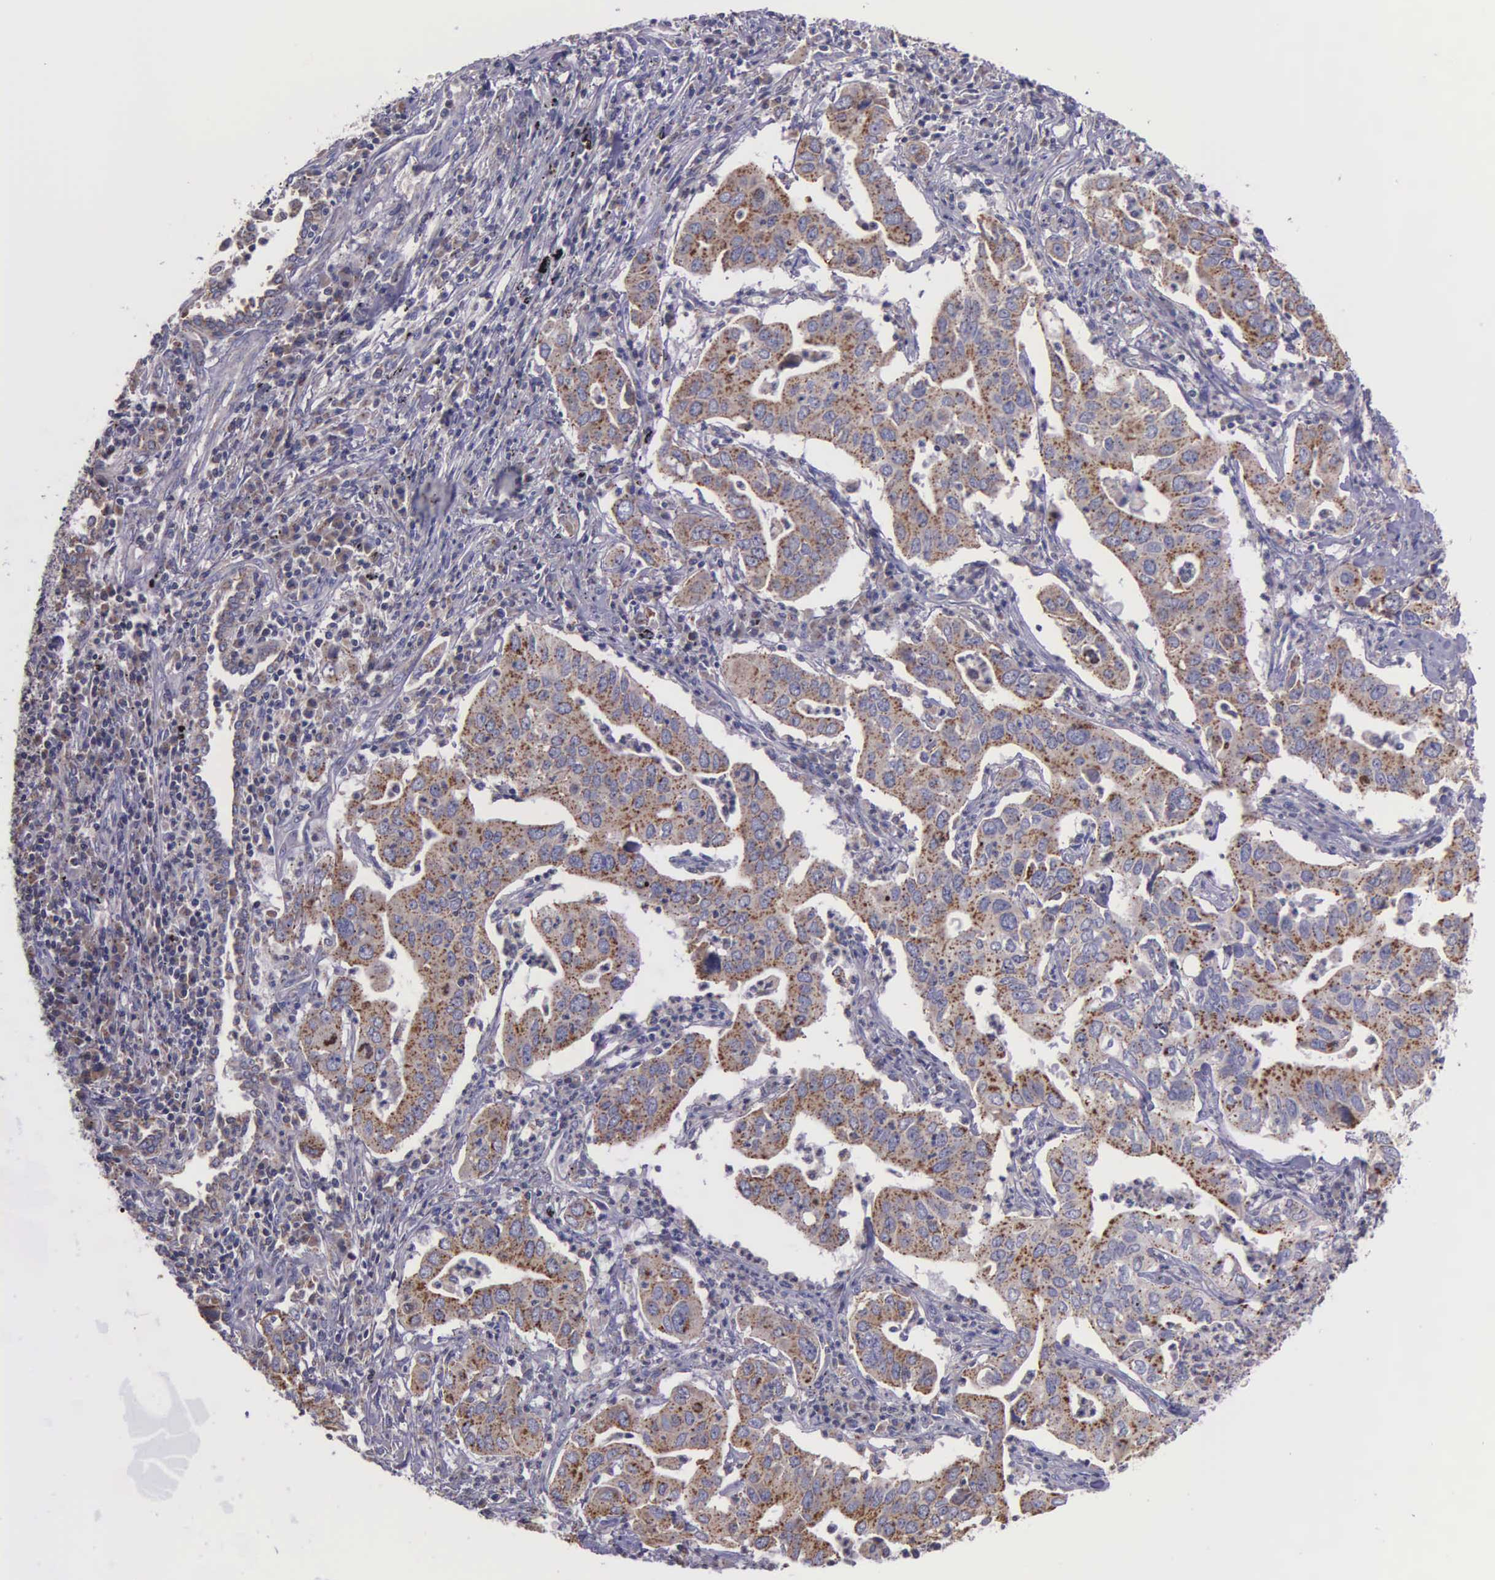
{"staining": {"intensity": "weak", "quantity": ">75%", "location": "cytoplasmic/membranous"}, "tissue": "lung cancer", "cell_type": "Tumor cells", "image_type": "cancer", "snomed": [{"axis": "morphology", "description": "Adenocarcinoma, NOS"}, {"axis": "topography", "description": "Lung"}], "caption": "An image of adenocarcinoma (lung) stained for a protein exhibits weak cytoplasmic/membranous brown staining in tumor cells. (IHC, brightfield microscopy, high magnification).", "gene": "MIA2", "patient": {"sex": "male", "age": 48}}